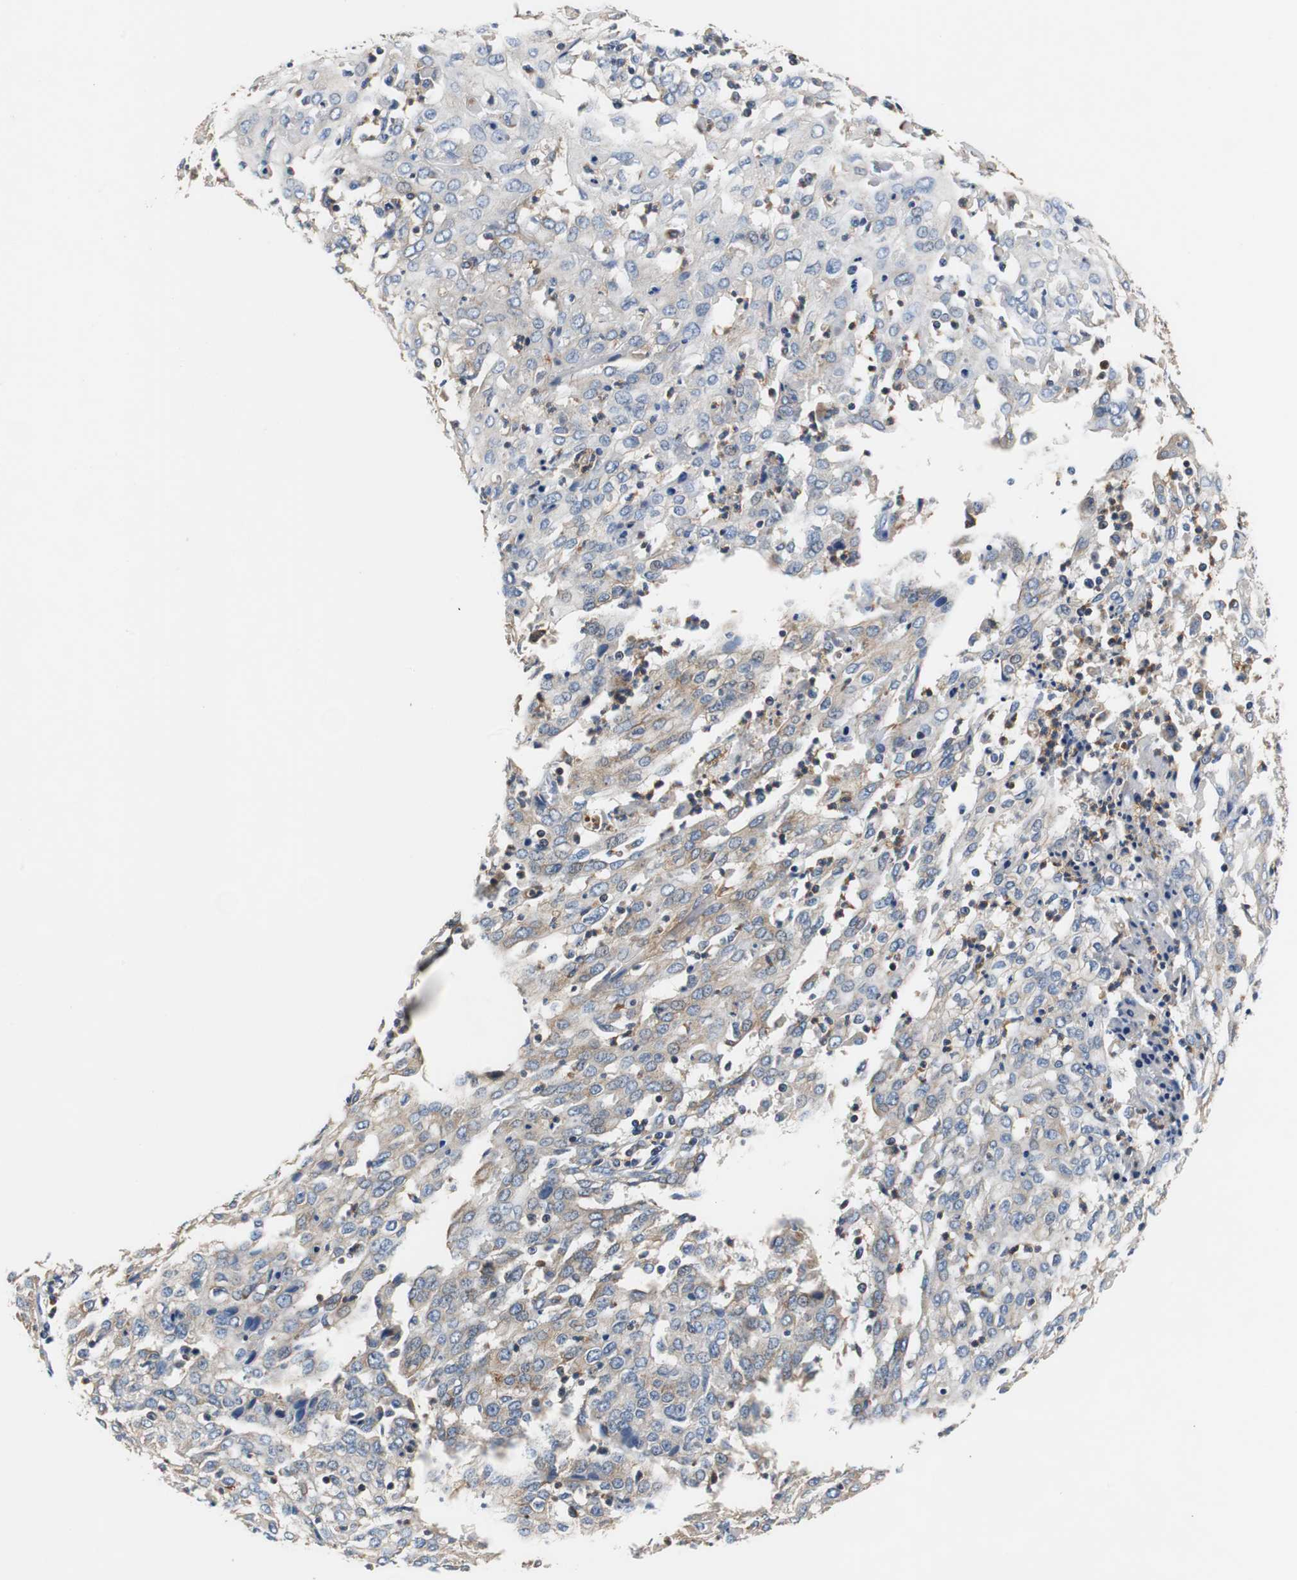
{"staining": {"intensity": "moderate", "quantity": "25%-75%", "location": "cytoplasmic/membranous"}, "tissue": "cervical cancer", "cell_type": "Tumor cells", "image_type": "cancer", "snomed": [{"axis": "morphology", "description": "Squamous cell carcinoma, NOS"}, {"axis": "topography", "description": "Cervix"}], "caption": "About 25%-75% of tumor cells in squamous cell carcinoma (cervical) exhibit moderate cytoplasmic/membranous protein expression as visualized by brown immunohistochemical staining.", "gene": "VAMP8", "patient": {"sex": "female", "age": 39}}